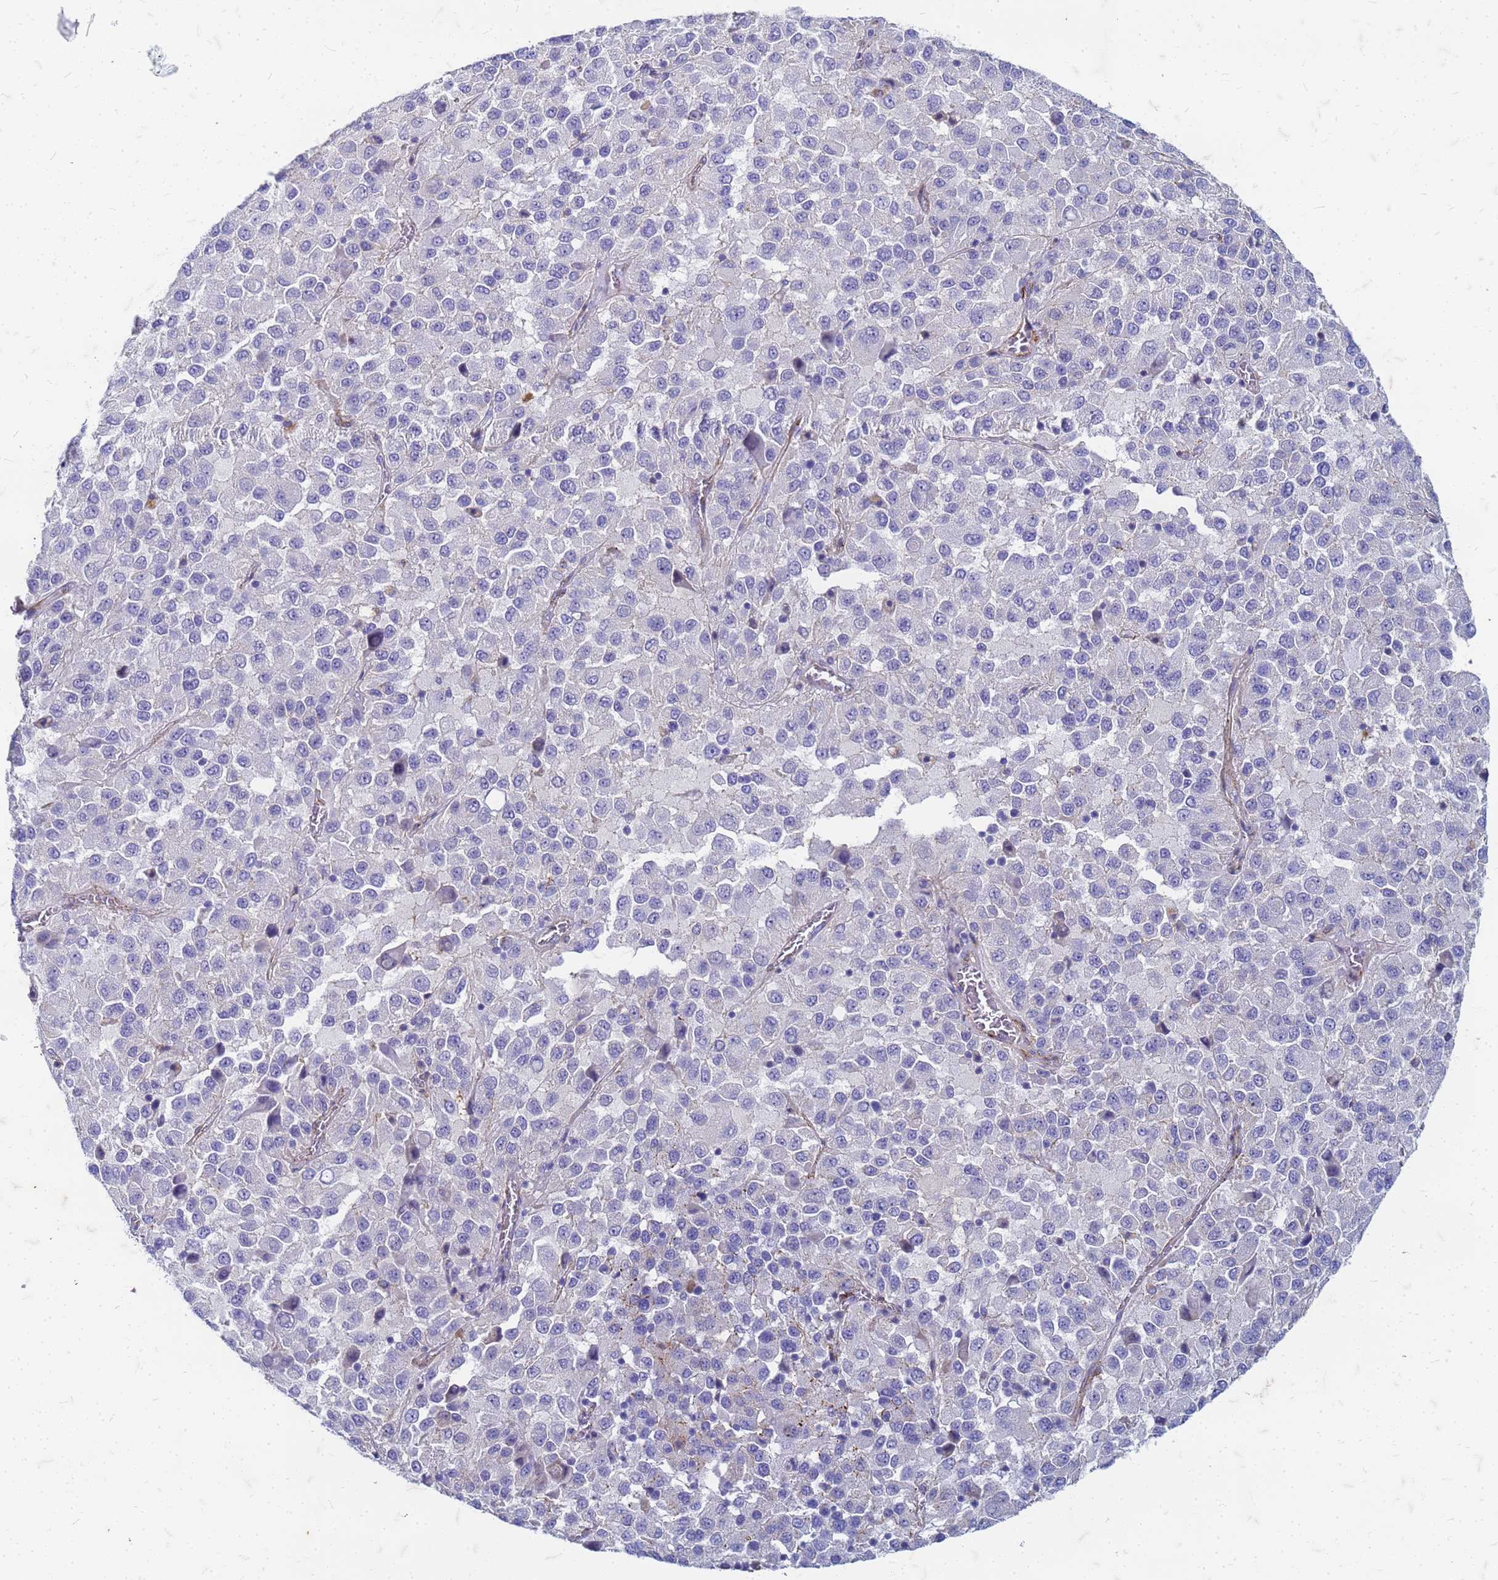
{"staining": {"intensity": "negative", "quantity": "none", "location": "none"}, "tissue": "melanoma", "cell_type": "Tumor cells", "image_type": "cancer", "snomed": [{"axis": "morphology", "description": "Malignant melanoma, Metastatic site"}, {"axis": "topography", "description": "Lung"}], "caption": "Tumor cells are negative for protein expression in human melanoma. Brightfield microscopy of immunohistochemistry stained with DAB (3,3'-diaminobenzidine) (brown) and hematoxylin (blue), captured at high magnification.", "gene": "TRIM64B", "patient": {"sex": "male", "age": 64}}